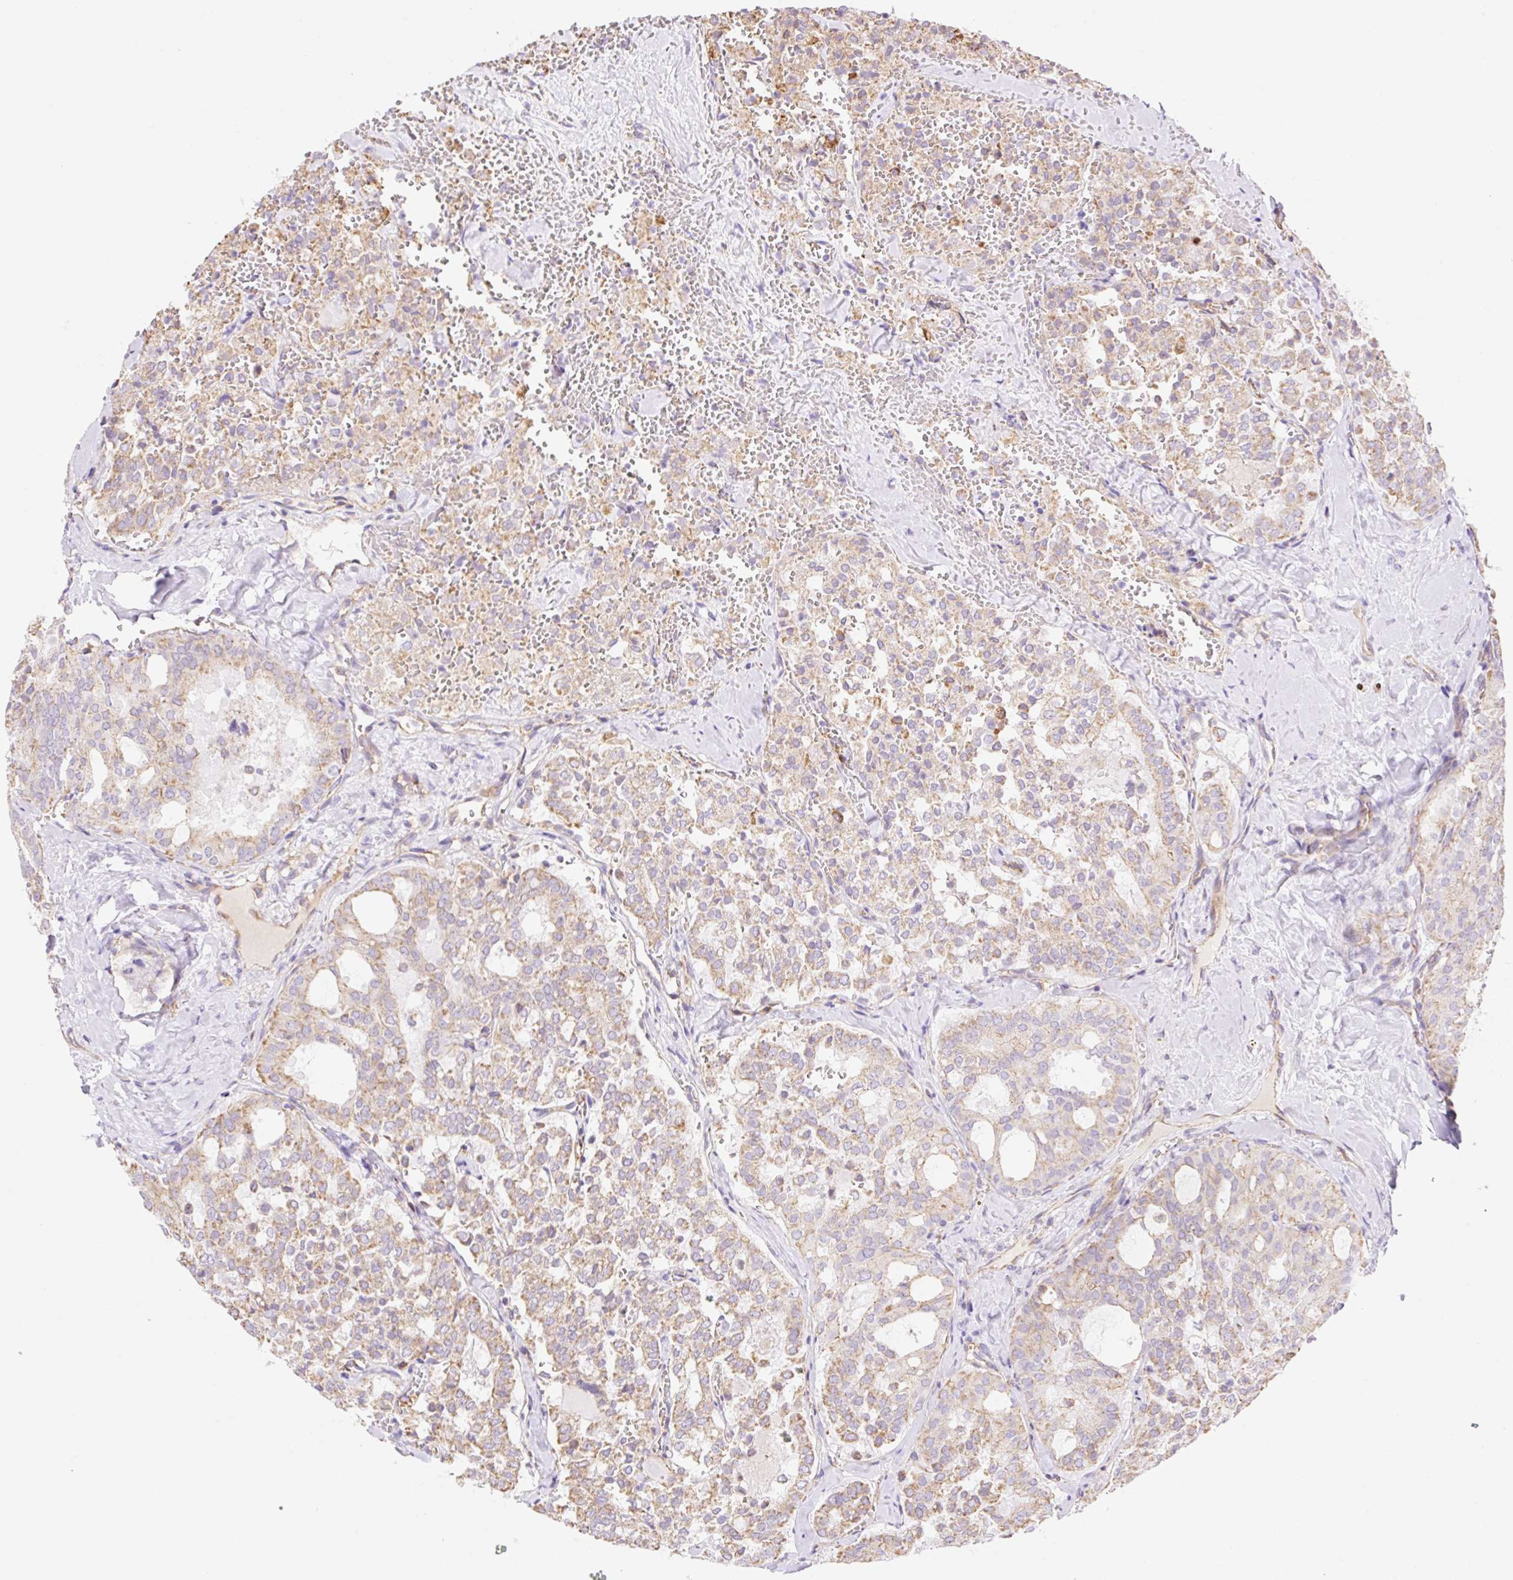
{"staining": {"intensity": "moderate", "quantity": "<25%", "location": "cytoplasmic/membranous"}, "tissue": "thyroid cancer", "cell_type": "Tumor cells", "image_type": "cancer", "snomed": [{"axis": "morphology", "description": "Follicular adenoma carcinoma, NOS"}, {"axis": "topography", "description": "Thyroid gland"}], "caption": "Brown immunohistochemical staining in thyroid cancer reveals moderate cytoplasmic/membranous positivity in about <25% of tumor cells.", "gene": "ESAM", "patient": {"sex": "male", "age": 75}}